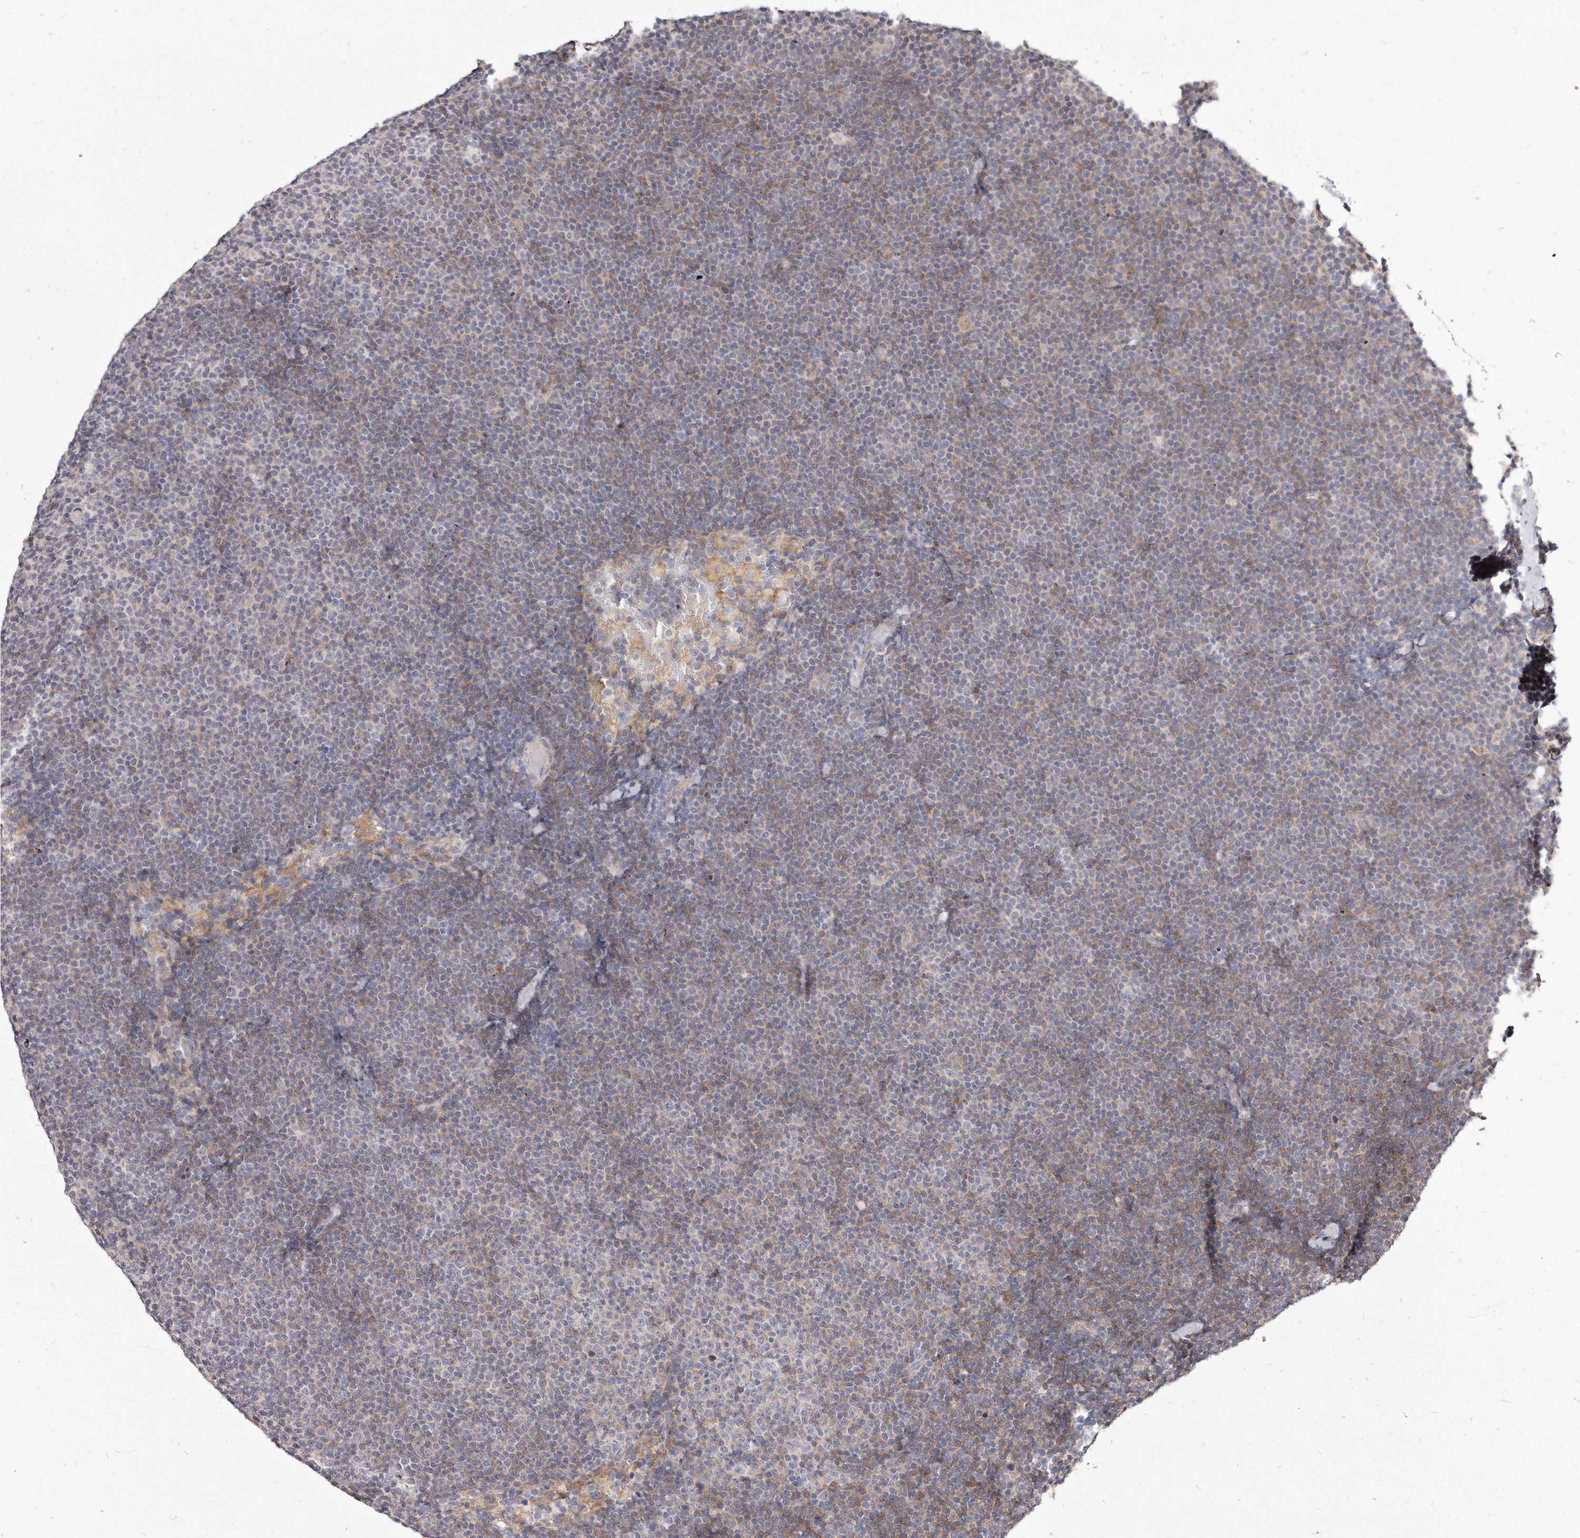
{"staining": {"intensity": "weak", "quantity": "25%-75%", "location": "cytoplasmic/membranous"}, "tissue": "lymphoma", "cell_type": "Tumor cells", "image_type": "cancer", "snomed": [{"axis": "morphology", "description": "Malignant lymphoma, non-Hodgkin's type, Low grade"}, {"axis": "topography", "description": "Lymph node"}], "caption": "Malignant lymphoma, non-Hodgkin's type (low-grade) stained with DAB (3,3'-diaminobenzidine) immunohistochemistry (IHC) exhibits low levels of weak cytoplasmic/membranous positivity in about 25%-75% of tumor cells.", "gene": "TTLL4", "patient": {"sex": "female", "age": 53}}